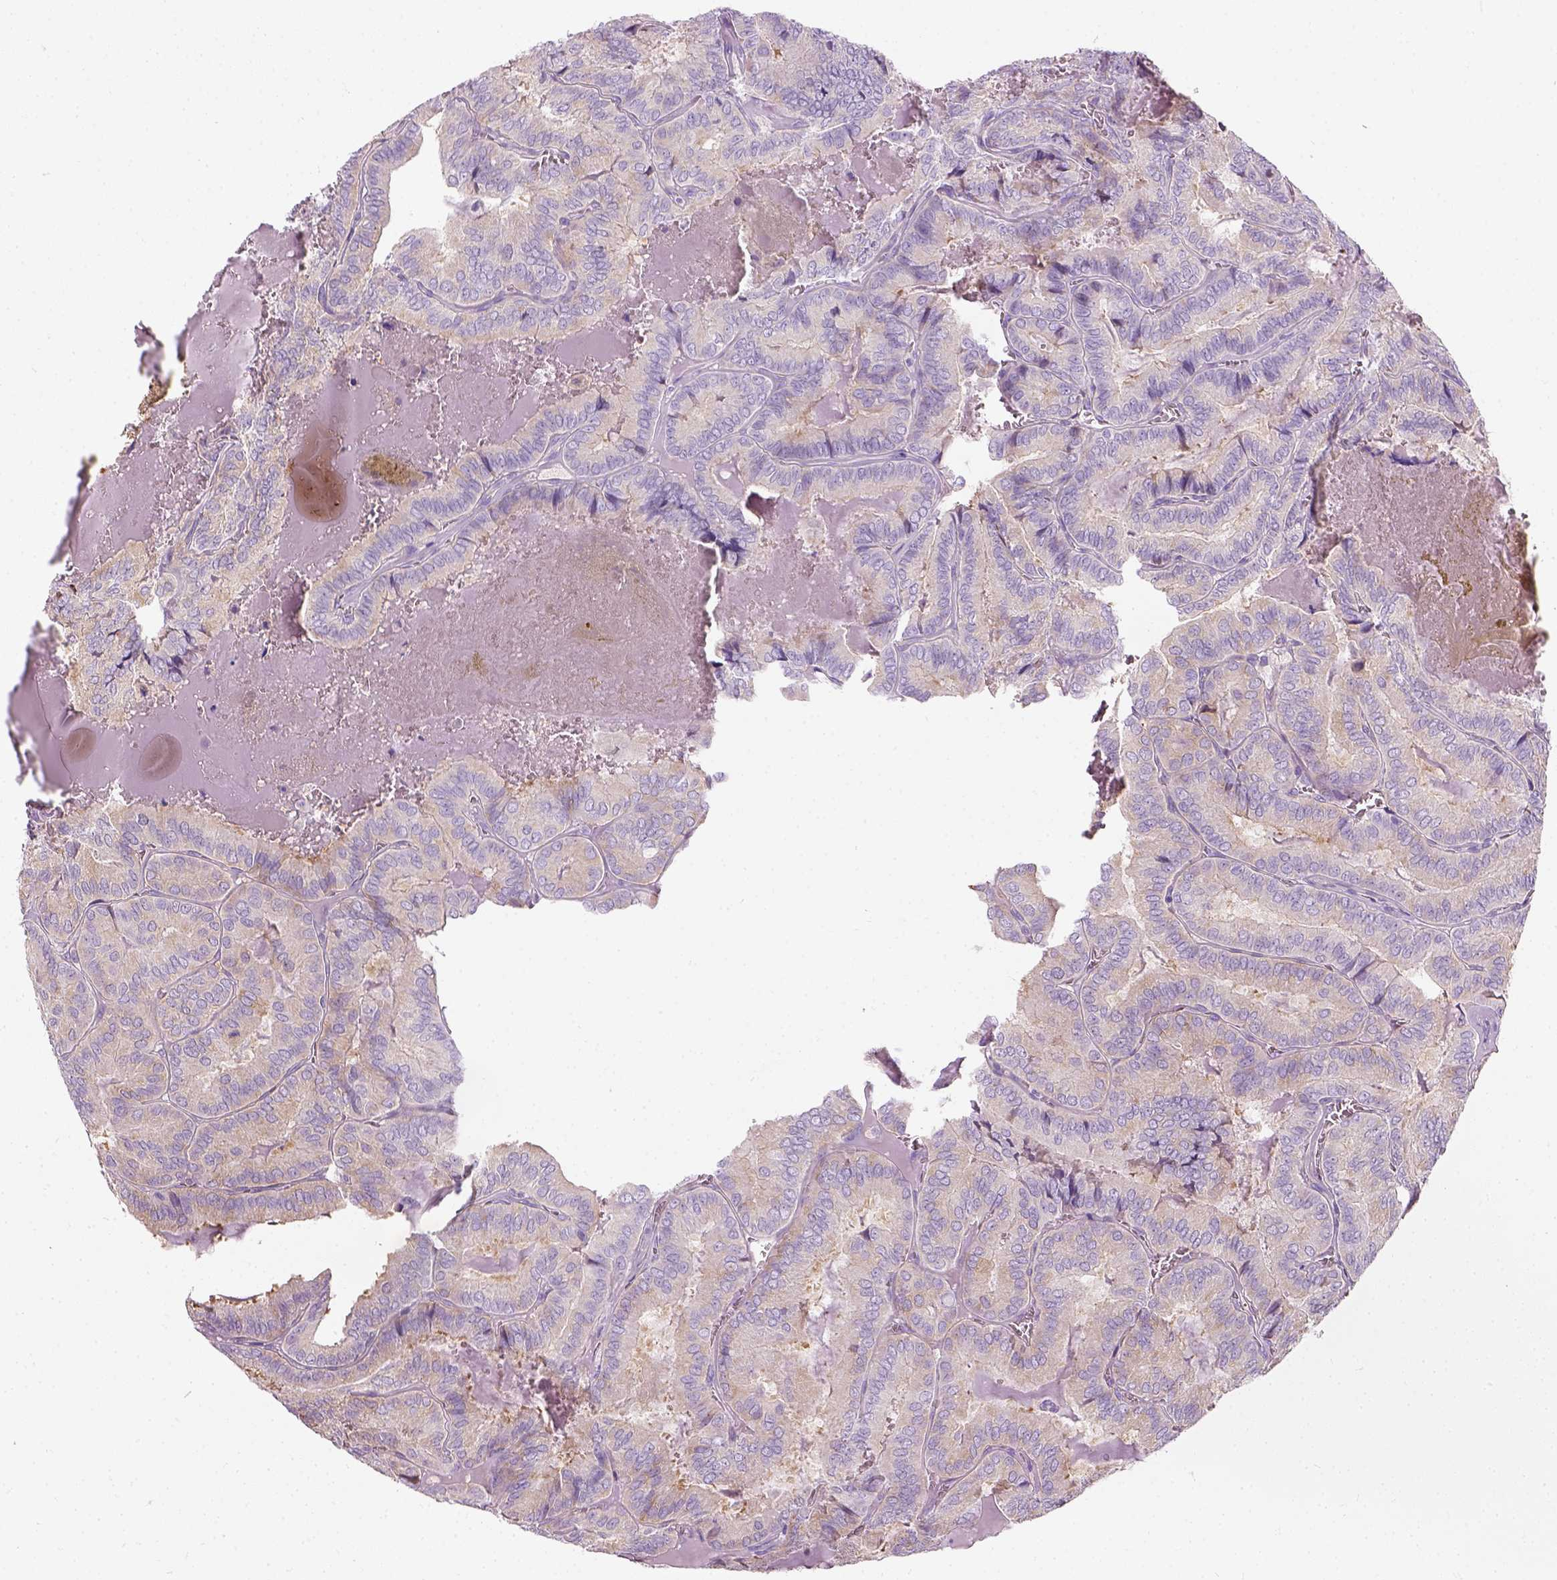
{"staining": {"intensity": "weak", "quantity": "<25%", "location": "cytoplasmic/membranous"}, "tissue": "thyroid cancer", "cell_type": "Tumor cells", "image_type": "cancer", "snomed": [{"axis": "morphology", "description": "Papillary adenocarcinoma, NOS"}, {"axis": "topography", "description": "Thyroid gland"}], "caption": "This is a histopathology image of IHC staining of papillary adenocarcinoma (thyroid), which shows no positivity in tumor cells. (DAB (3,3'-diaminobenzidine) immunohistochemistry (IHC), high magnification).", "gene": "TRIM72", "patient": {"sex": "female", "age": 75}}